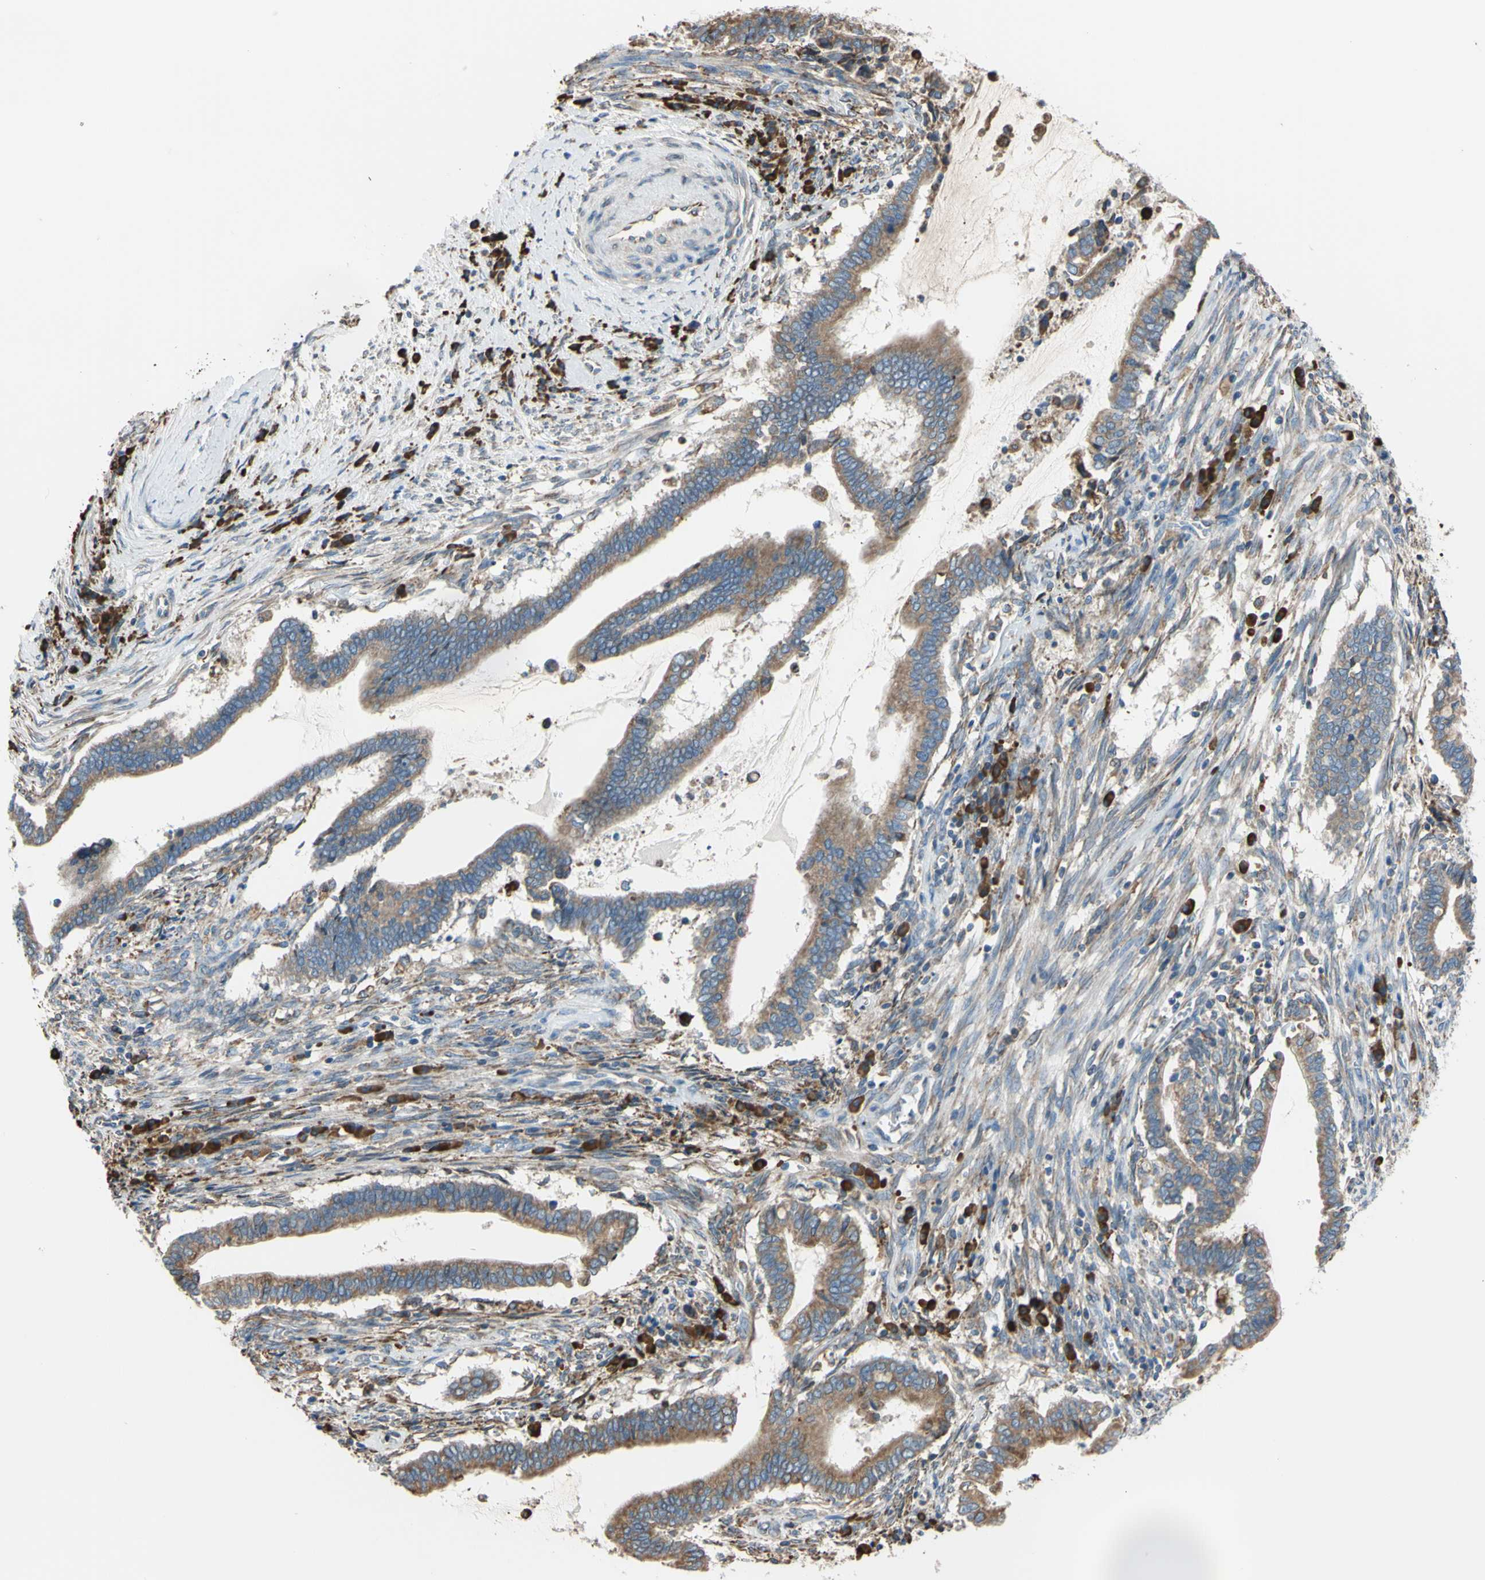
{"staining": {"intensity": "moderate", "quantity": ">75%", "location": "cytoplasmic/membranous"}, "tissue": "cervical cancer", "cell_type": "Tumor cells", "image_type": "cancer", "snomed": [{"axis": "morphology", "description": "Adenocarcinoma, NOS"}, {"axis": "topography", "description": "Cervix"}], "caption": "Immunohistochemistry (IHC) image of neoplastic tissue: adenocarcinoma (cervical) stained using IHC demonstrates medium levels of moderate protein expression localized specifically in the cytoplasmic/membranous of tumor cells, appearing as a cytoplasmic/membranous brown color.", "gene": "BMF", "patient": {"sex": "female", "age": 44}}